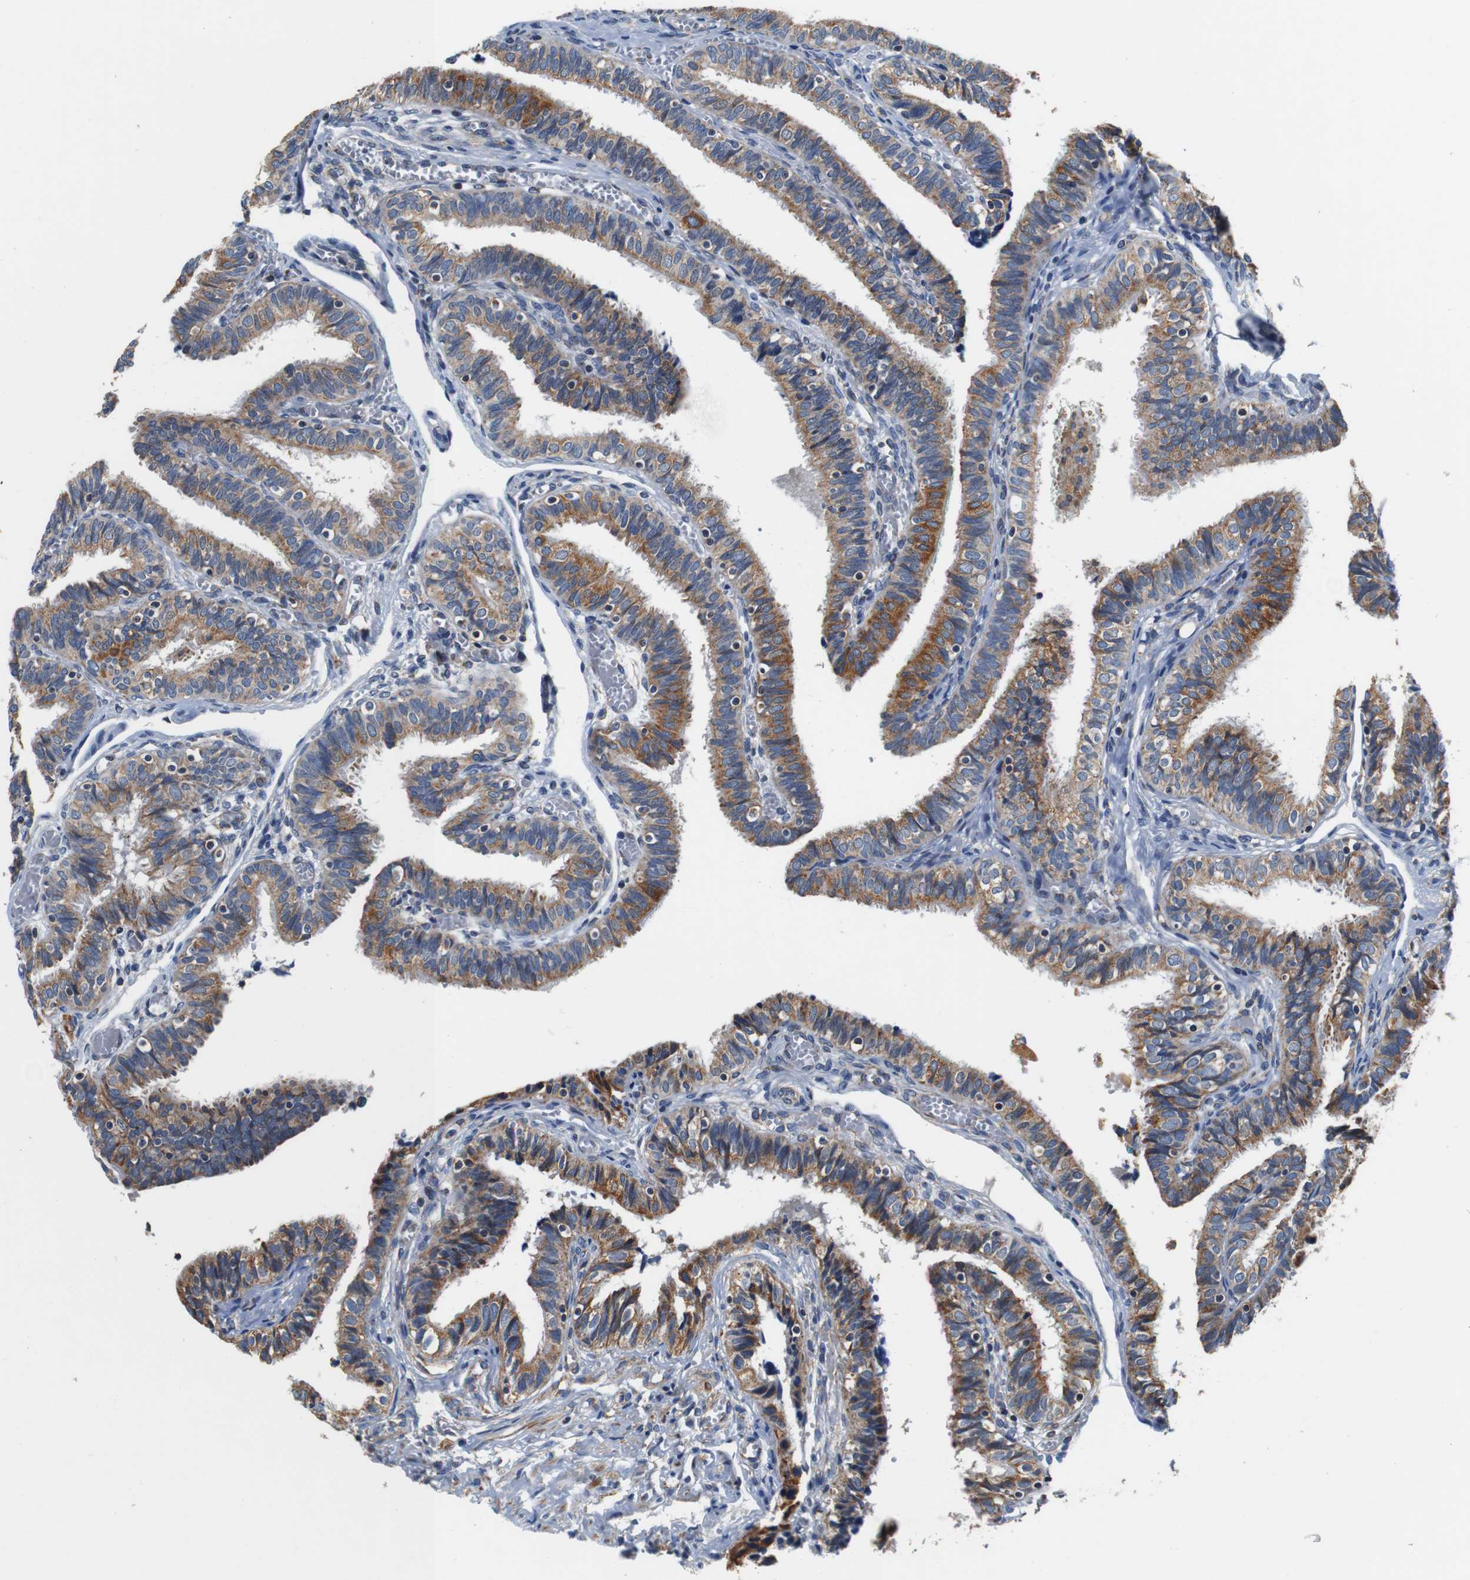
{"staining": {"intensity": "moderate", "quantity": ">75%", "location": "cytoplasmic/membranous"}, "tissue": "fallopian tube", "cell_type": "Glandular cells", "image_type": "normal", "snomed": [{"axis": "morphology", "description": "Normal tissue, NOS"}, {"axis": "topography", "description": "Fallopian tube"}], "caption": "Human fallopian tube stained with a brown dye demonstrates moderate cytoplasmic/membranous positive positivity in approximately >75% of glandular cells.", "gene": "LRP4", "patient": {"sex": "female", "age": 46}}